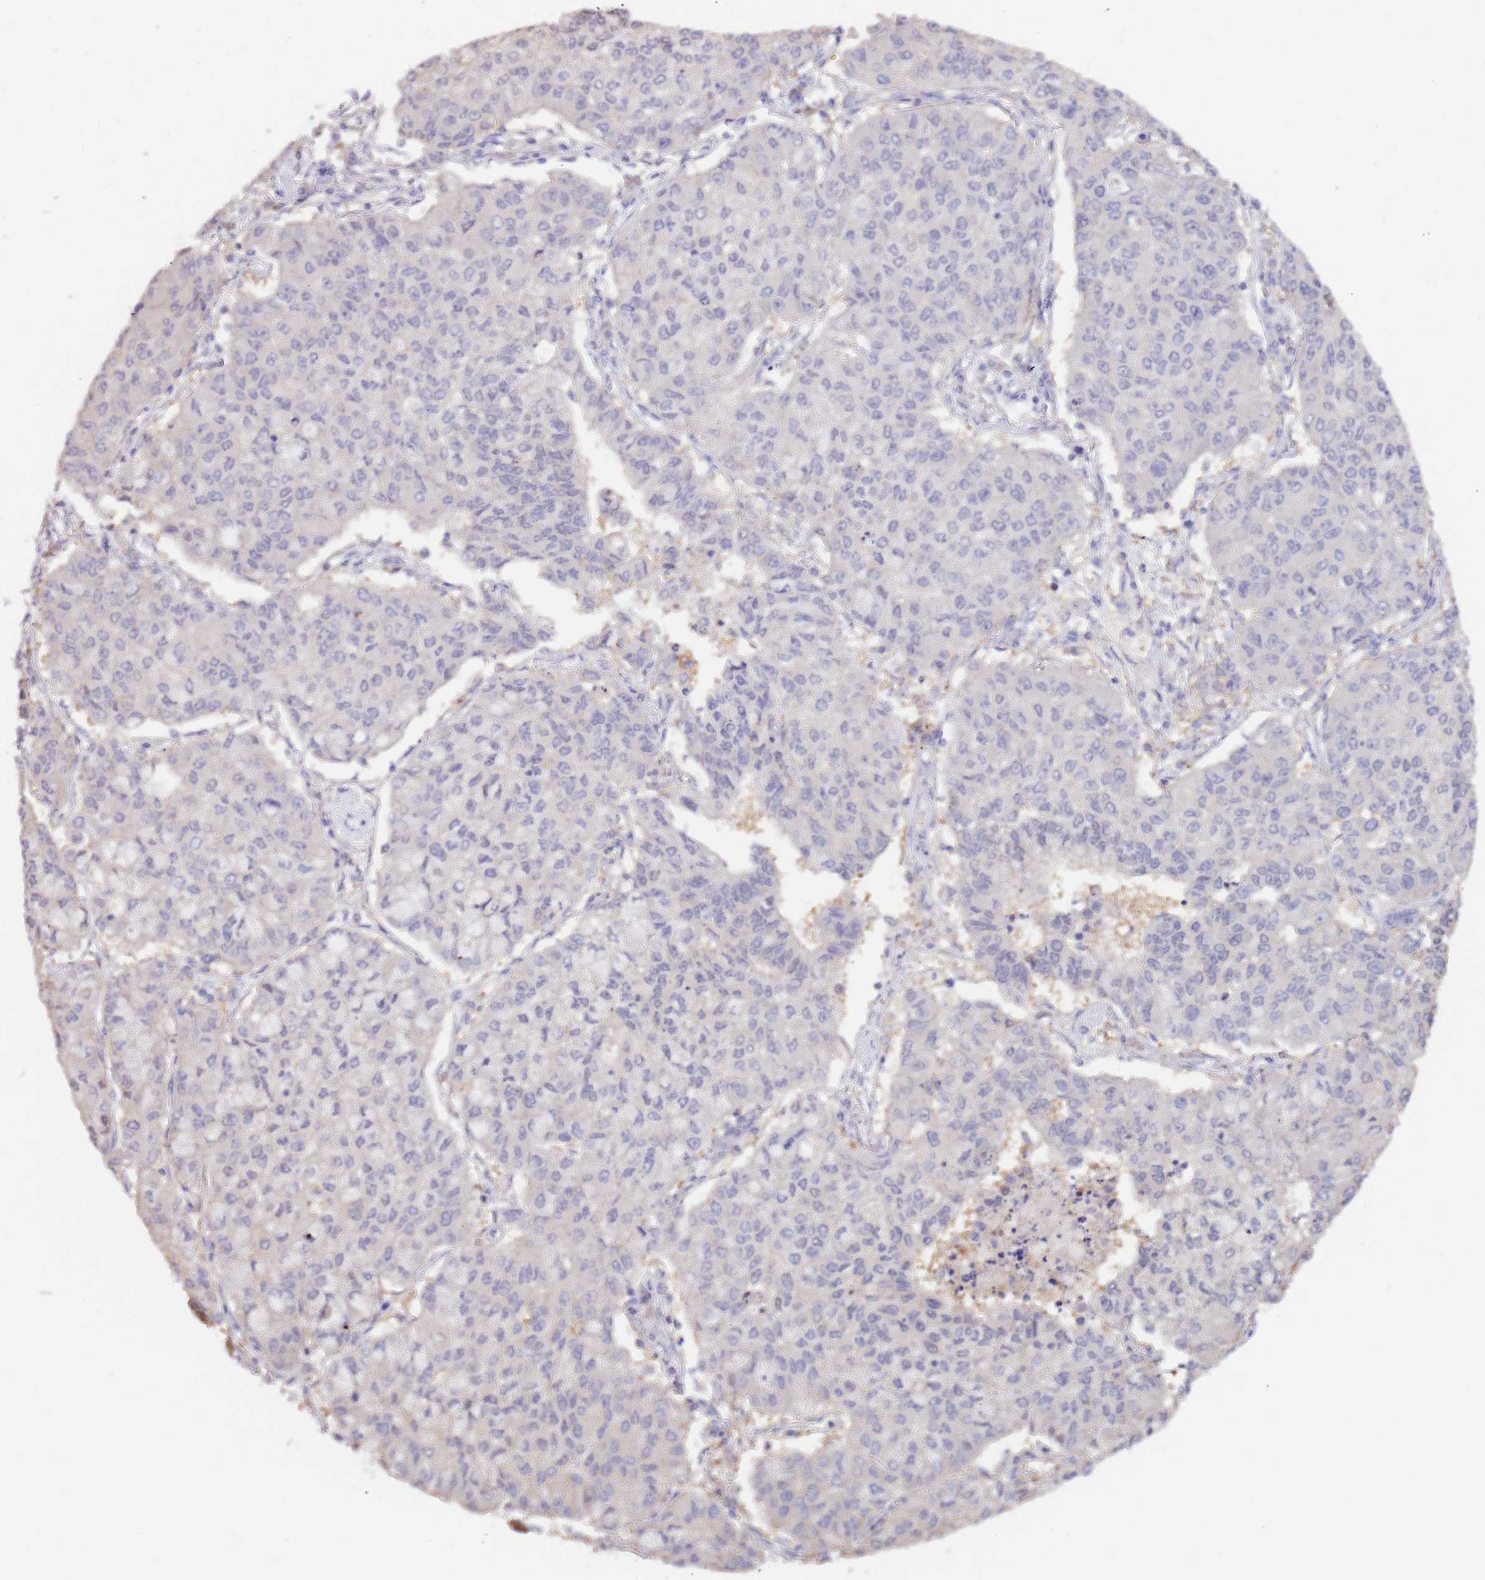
{"staining": {"intensity": "negative", "quantity": "none", "location": "none"}, "tissue": "lung cancer", "cell_type": "Tumor cells", "image_type": "cancer", "snomed": [{"axis": "morphology", "description": "Squamous cell carcinoma, NOS"}, {"axis": "topography", "description": "Lung"}], "caption": "High magnification brightfield microscopy of lung cancer (squamous cell carcinoma) stained with DAB (3,3'-diaminobenzidine) (brown) and counterstained with hematoxylin (blue): tumor cells show no significant staining.", "gene": "AP5S1", "patient": {"sex": "male", "age": 74}}